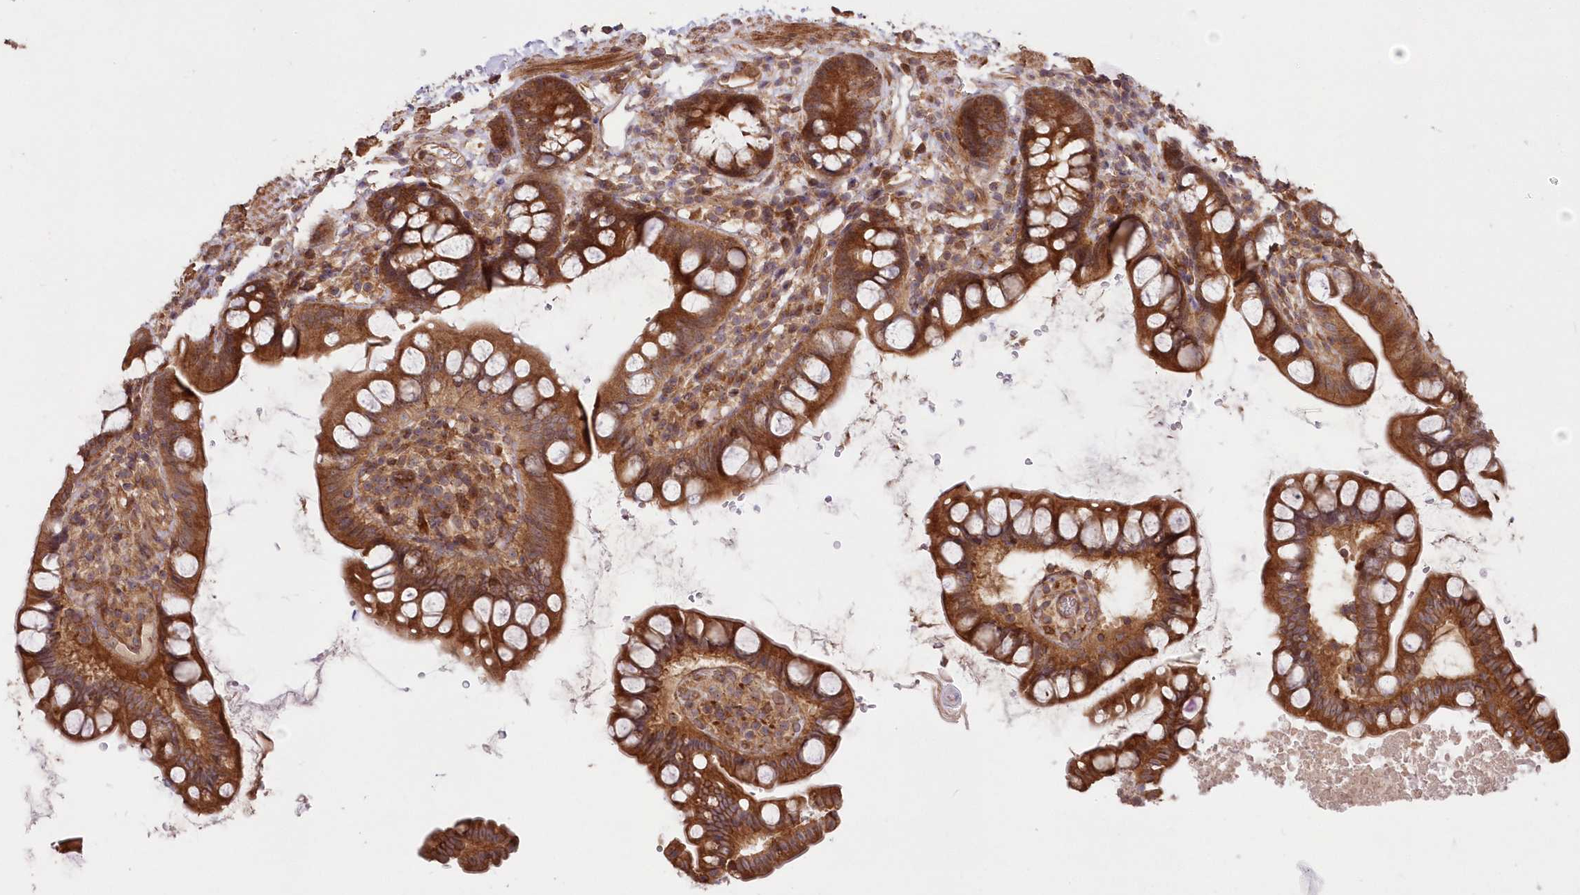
{"staining": {"intensity": "strong", "quantity": ">75%", "location": "cytoplasmic/membranous"}, "tissue": "small intestine", "cell_type": "Glandular cells", "image_type": "normal", "snomed": [{"axis": "morphology", "description": "Normal tissue, NOS"}, {"axis": "topography", "description": "Smooth muscle"}, {"axis": "topography", "description": "Small intestine"}], "caption": "Immunohistochemistry photomicrograph of normal small intestine stained for a protein (brown), which exhibits high levels of strong cytoplasmic/membranous expression in approximately >75% of glandular cells.", "gene": "TBCA", "patient": {"sex": "female", "age": 84}}